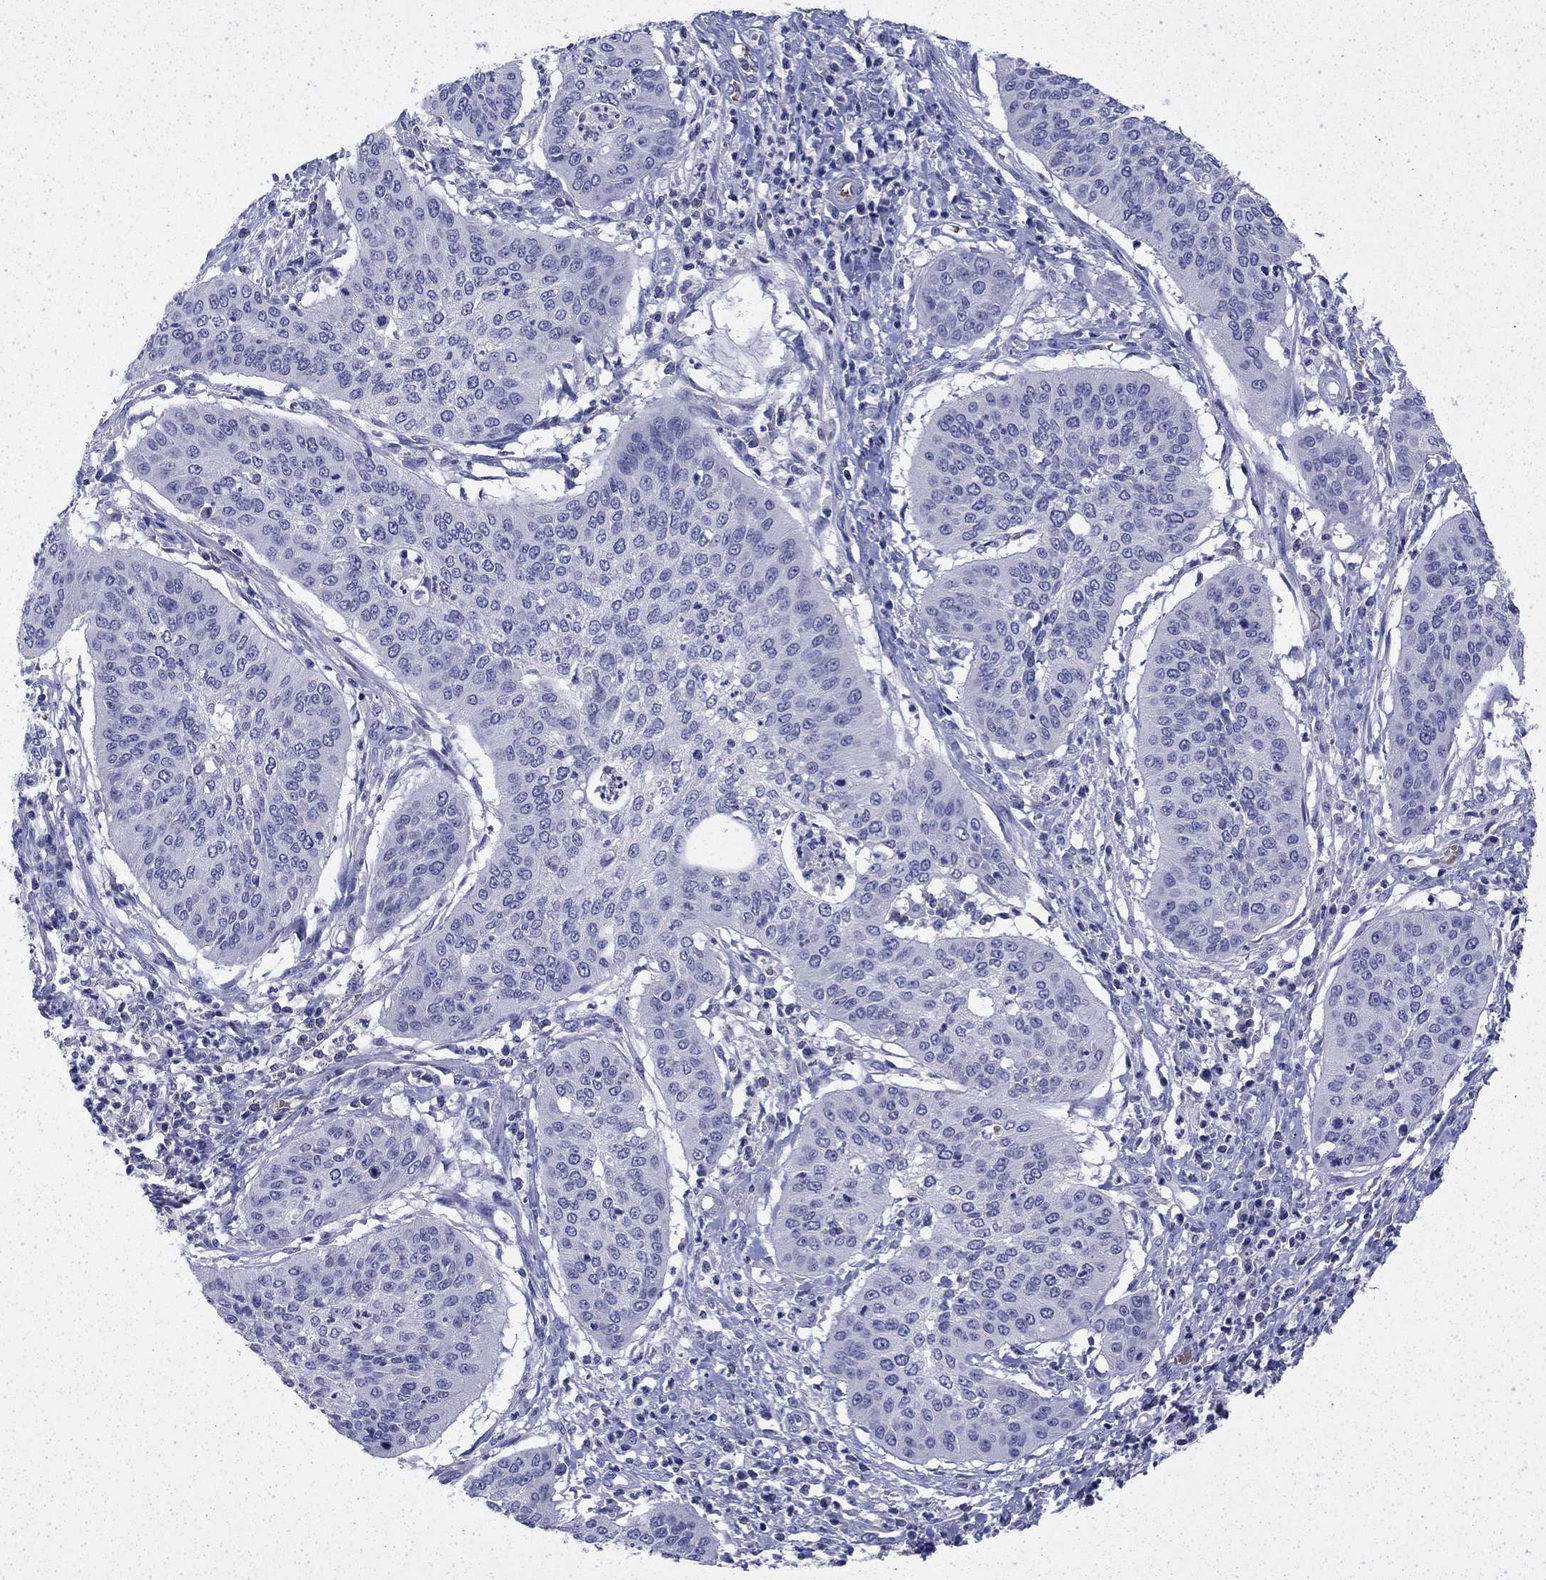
{"staining": {"intensity": "negative", "quantity": "none", "location": "none"}, "tissue": "cervical cancer", "cell_type": "Tumor cells", "image_type": "cancer", "snomed": [{"axis": "morphology", "description": "Normal tissue, NOS"}, {"axis": "morphology", "description": "Squamous cell carcinoma, NOS"}, {"axis": "topography", "description": "Cervix"}], "caption": "An image of human squamous cell carcinoma (cervical) is negative for staining in tumor cells.", "gene": "ENPP6", "patient": {"sex": "female", "age": 39}}